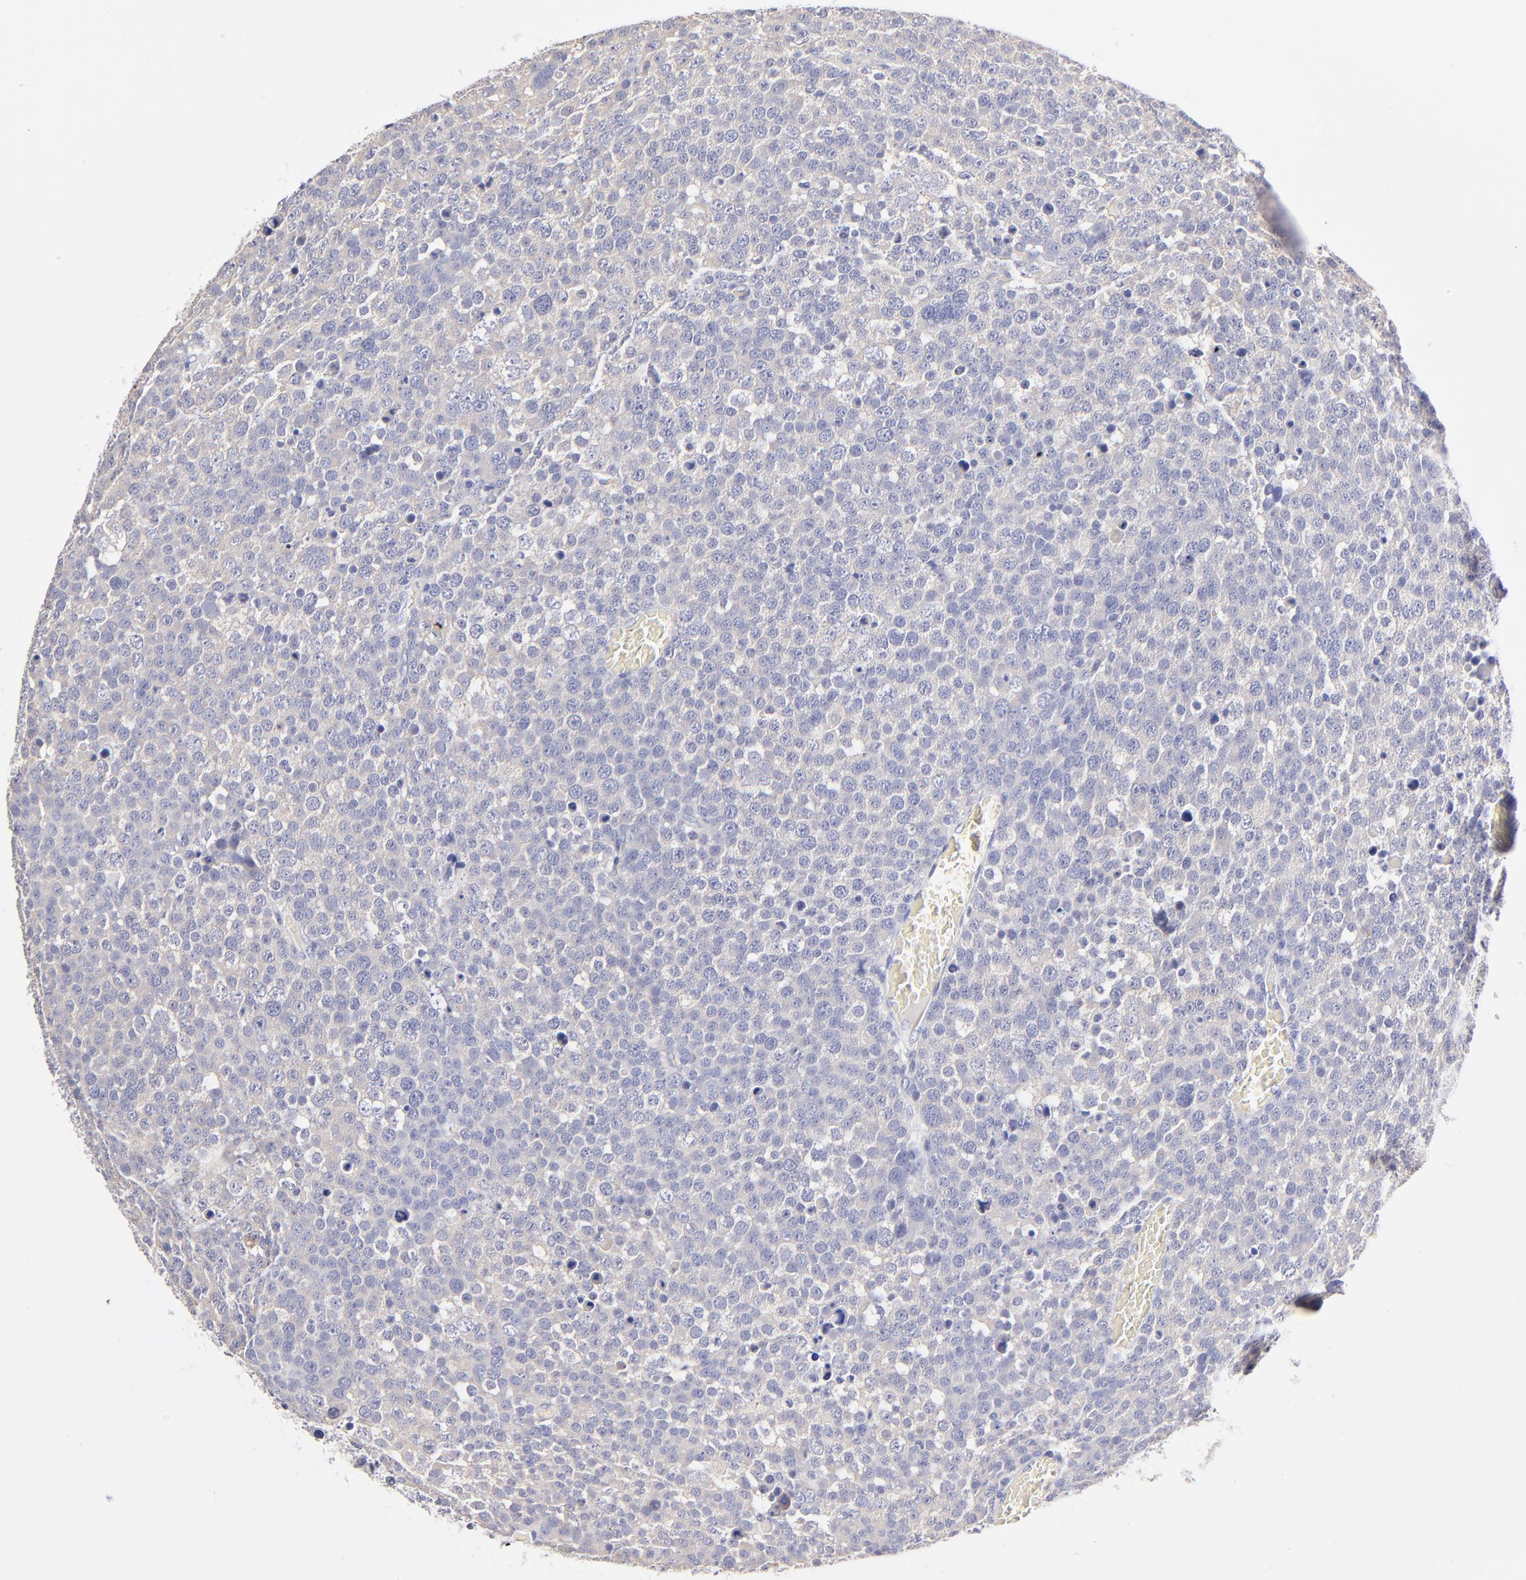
{"staining": {"intensity": "negative", "quantity": "none", "location": "none"}, "tissue": "testis cancer", "cell_type": "Tumor cells", "image_type": "cancer", "snomed": [{"axis": "morphology", "description": "Seminoma, NOS"}, {"axis": "topography", "description": "Testis"}], "caption": "Tumor cells are negative for brown protein staining in testis cancer.", "gene": "BTG2", "patient": {"sex": "male", "age": 71}}